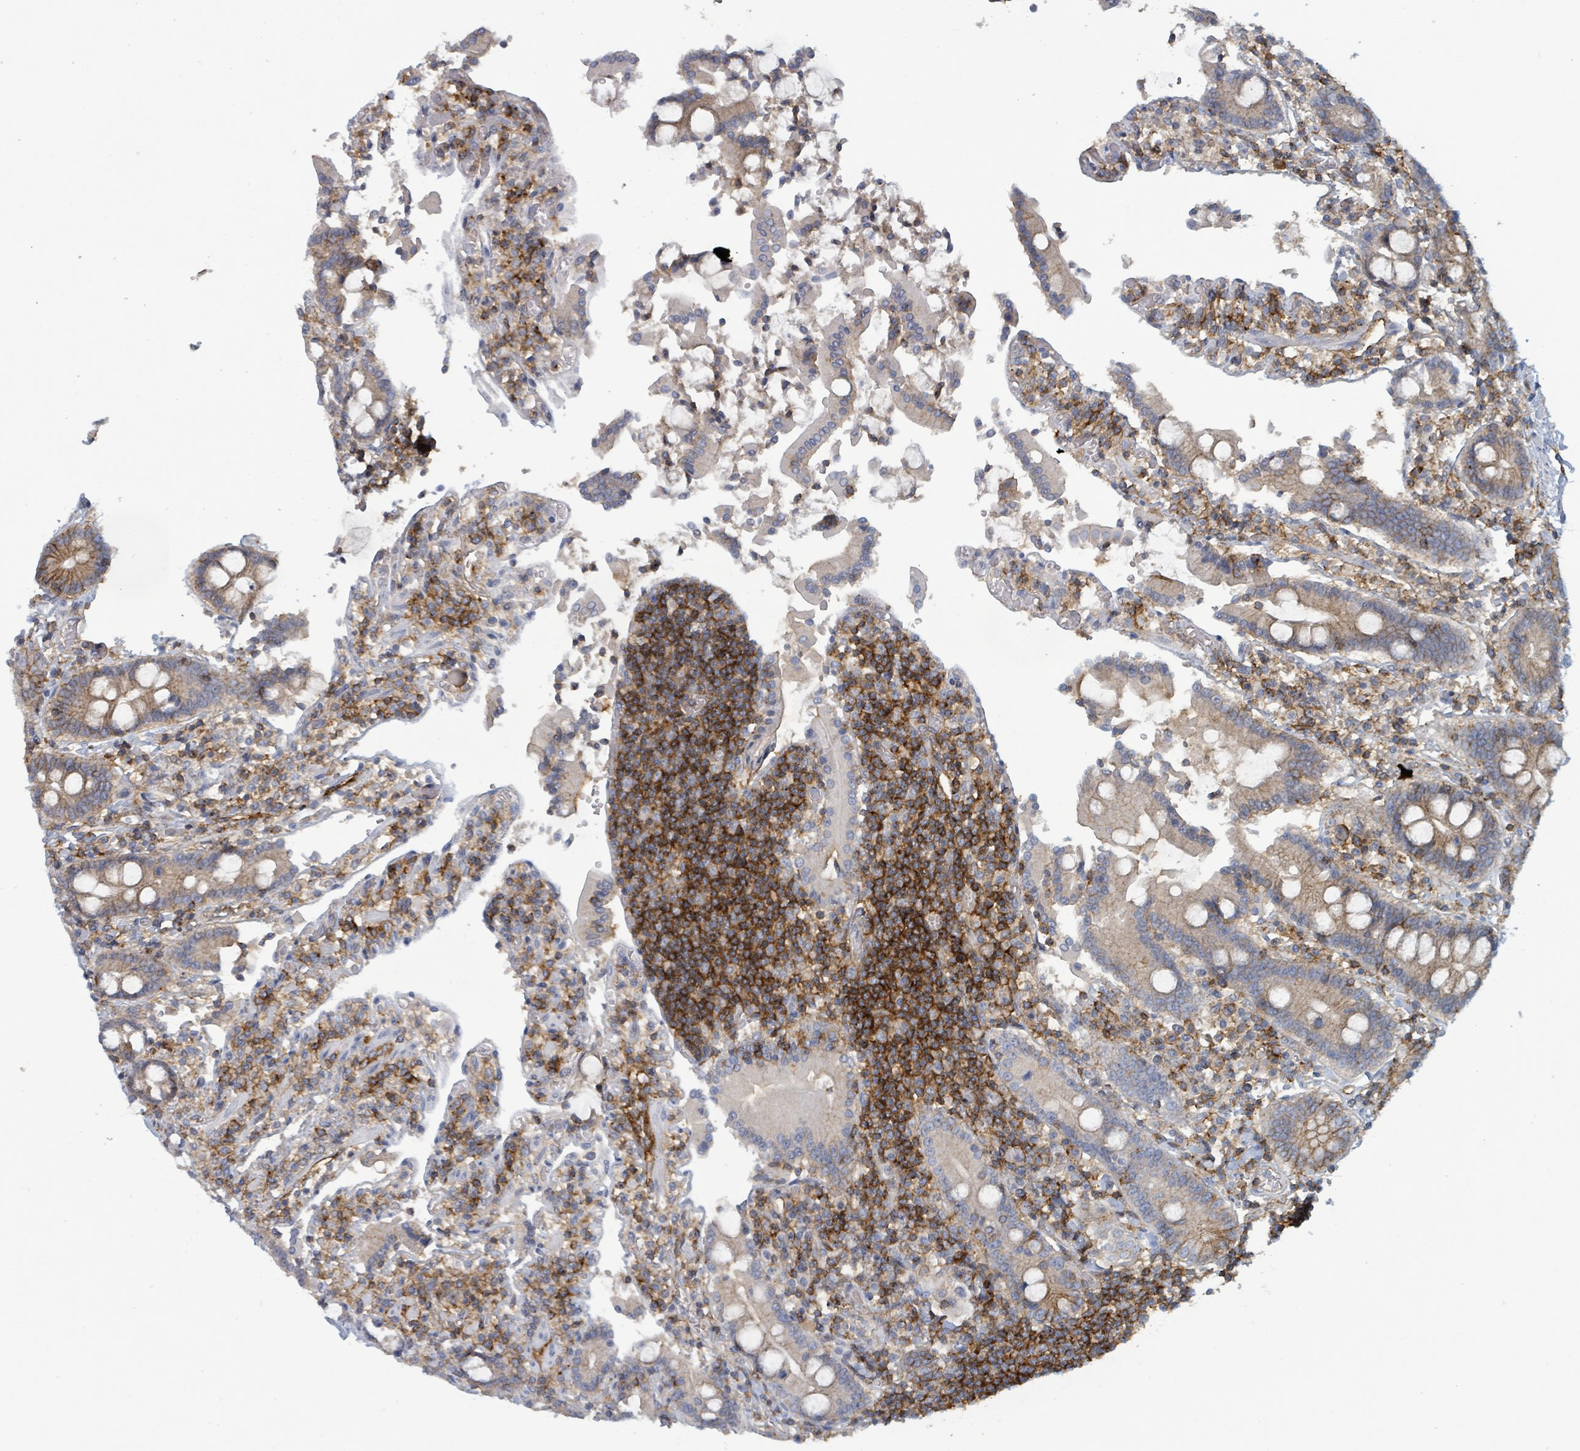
{"staining": {"intensity": "strong", "quantity": "<25%", "location": "cytoplasmic/membranous"}, "tissue": "duodenum", "cell_type": "Glandular cells", "image_type": "normal", "snomed": [{"axis": "morphology", "description": "Normal tissue, NOS"}, {"axis": "topography", "description": "Duodenum"}], "caption": "Immunohistochemical staining of benign duodenum displays medium levels of strong cytoplasmic/membranous expression in about <25% of glandular cells.", "gene": "TNFRSF14", "patient": {"sex": "male", "age": 55}}